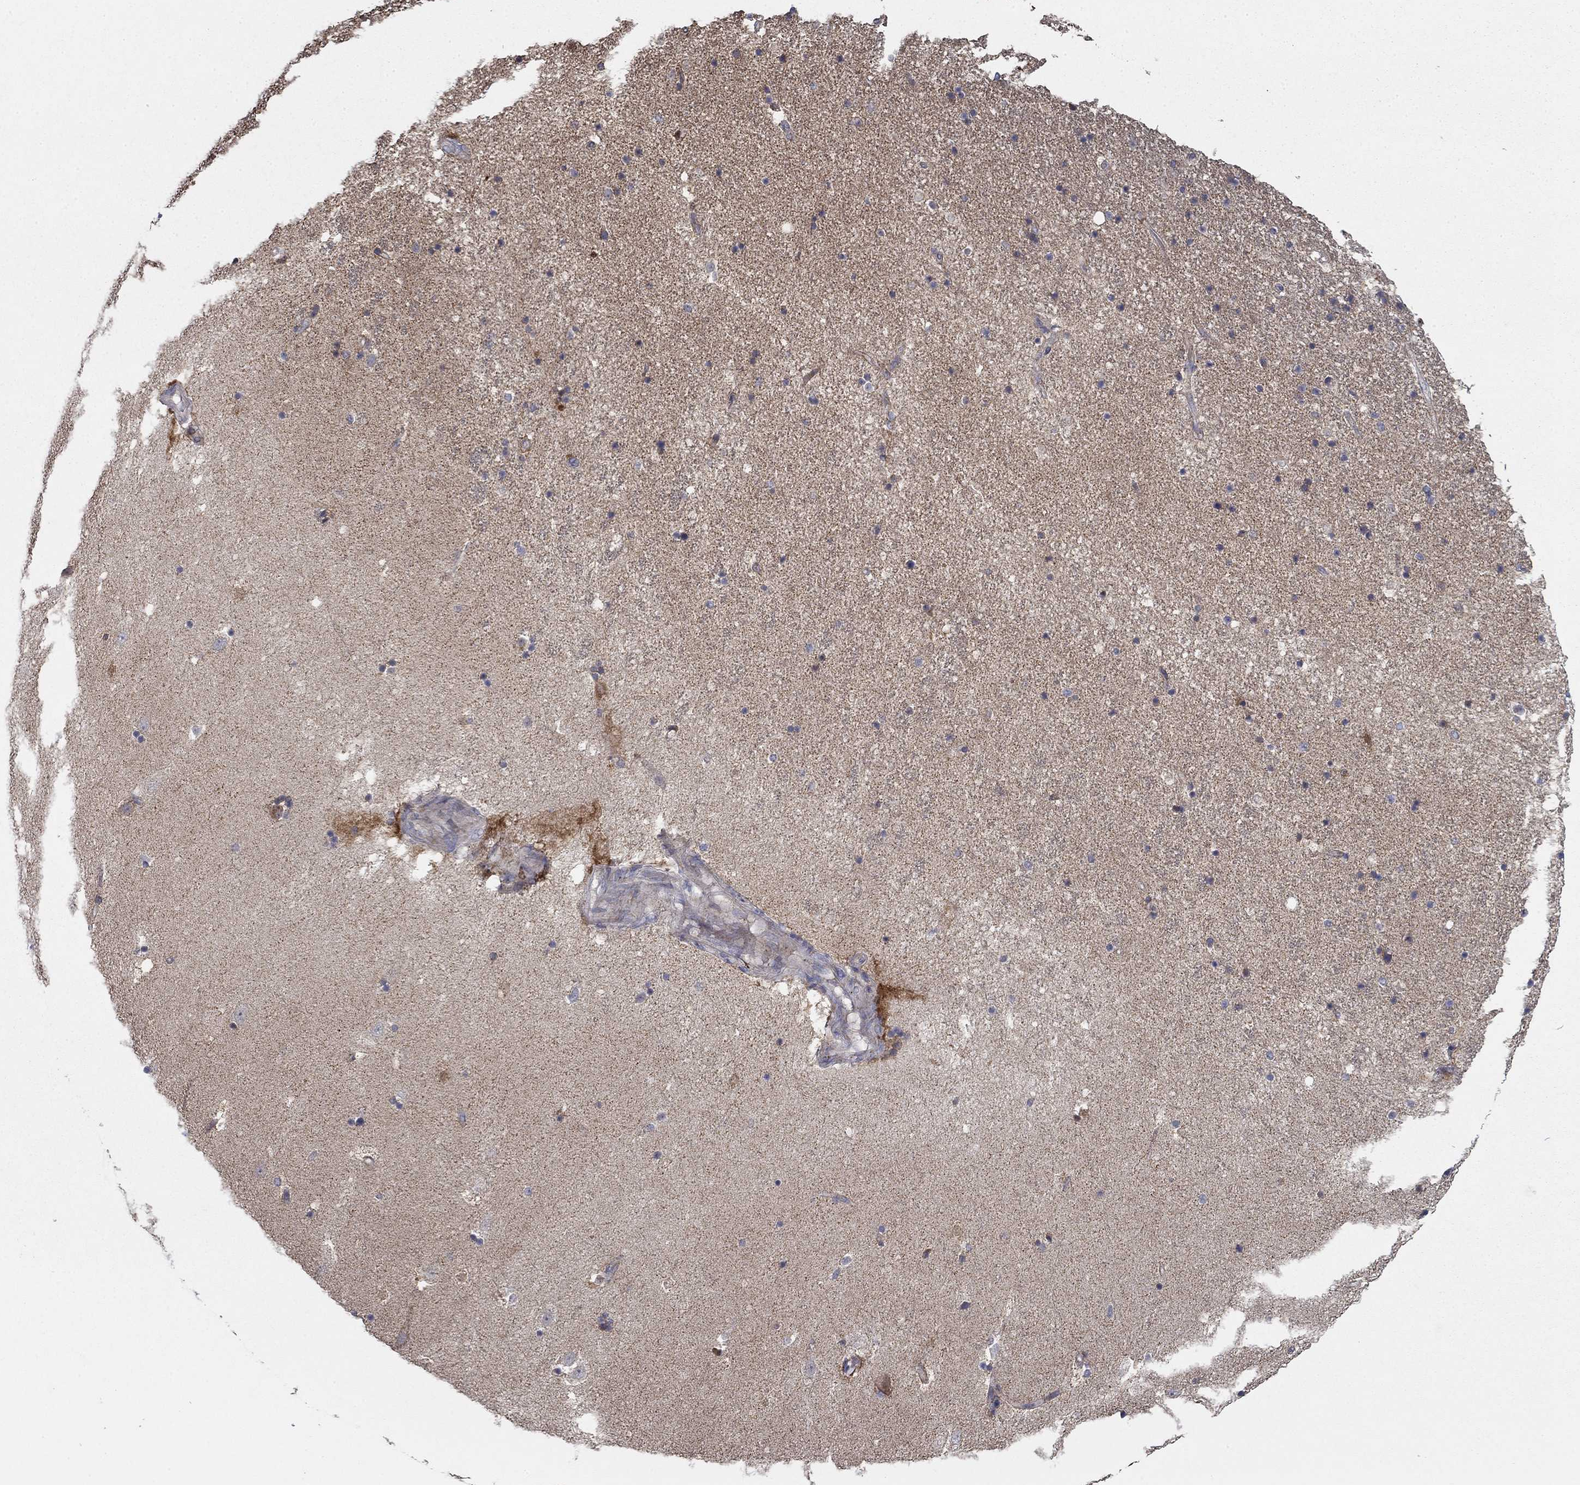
{"staining": {"intensity": "negative", "quantity": "none", "location": "none"}, "tissue": "hippocampus", "cell_type": "Glial cells", "image_type": "normal", "snomed": [{"axis": "morphology", "description": "Normal tissue, NOS"}, {"axis": "topography", "description": "Hippocampus"}], "caption": "An IHC photomicrograph of normal hippocampus is shown. There is no staining in glial cells of hippocampus.", "gene": "MMAA", "patient": {"sex": "male", "age": 49}}